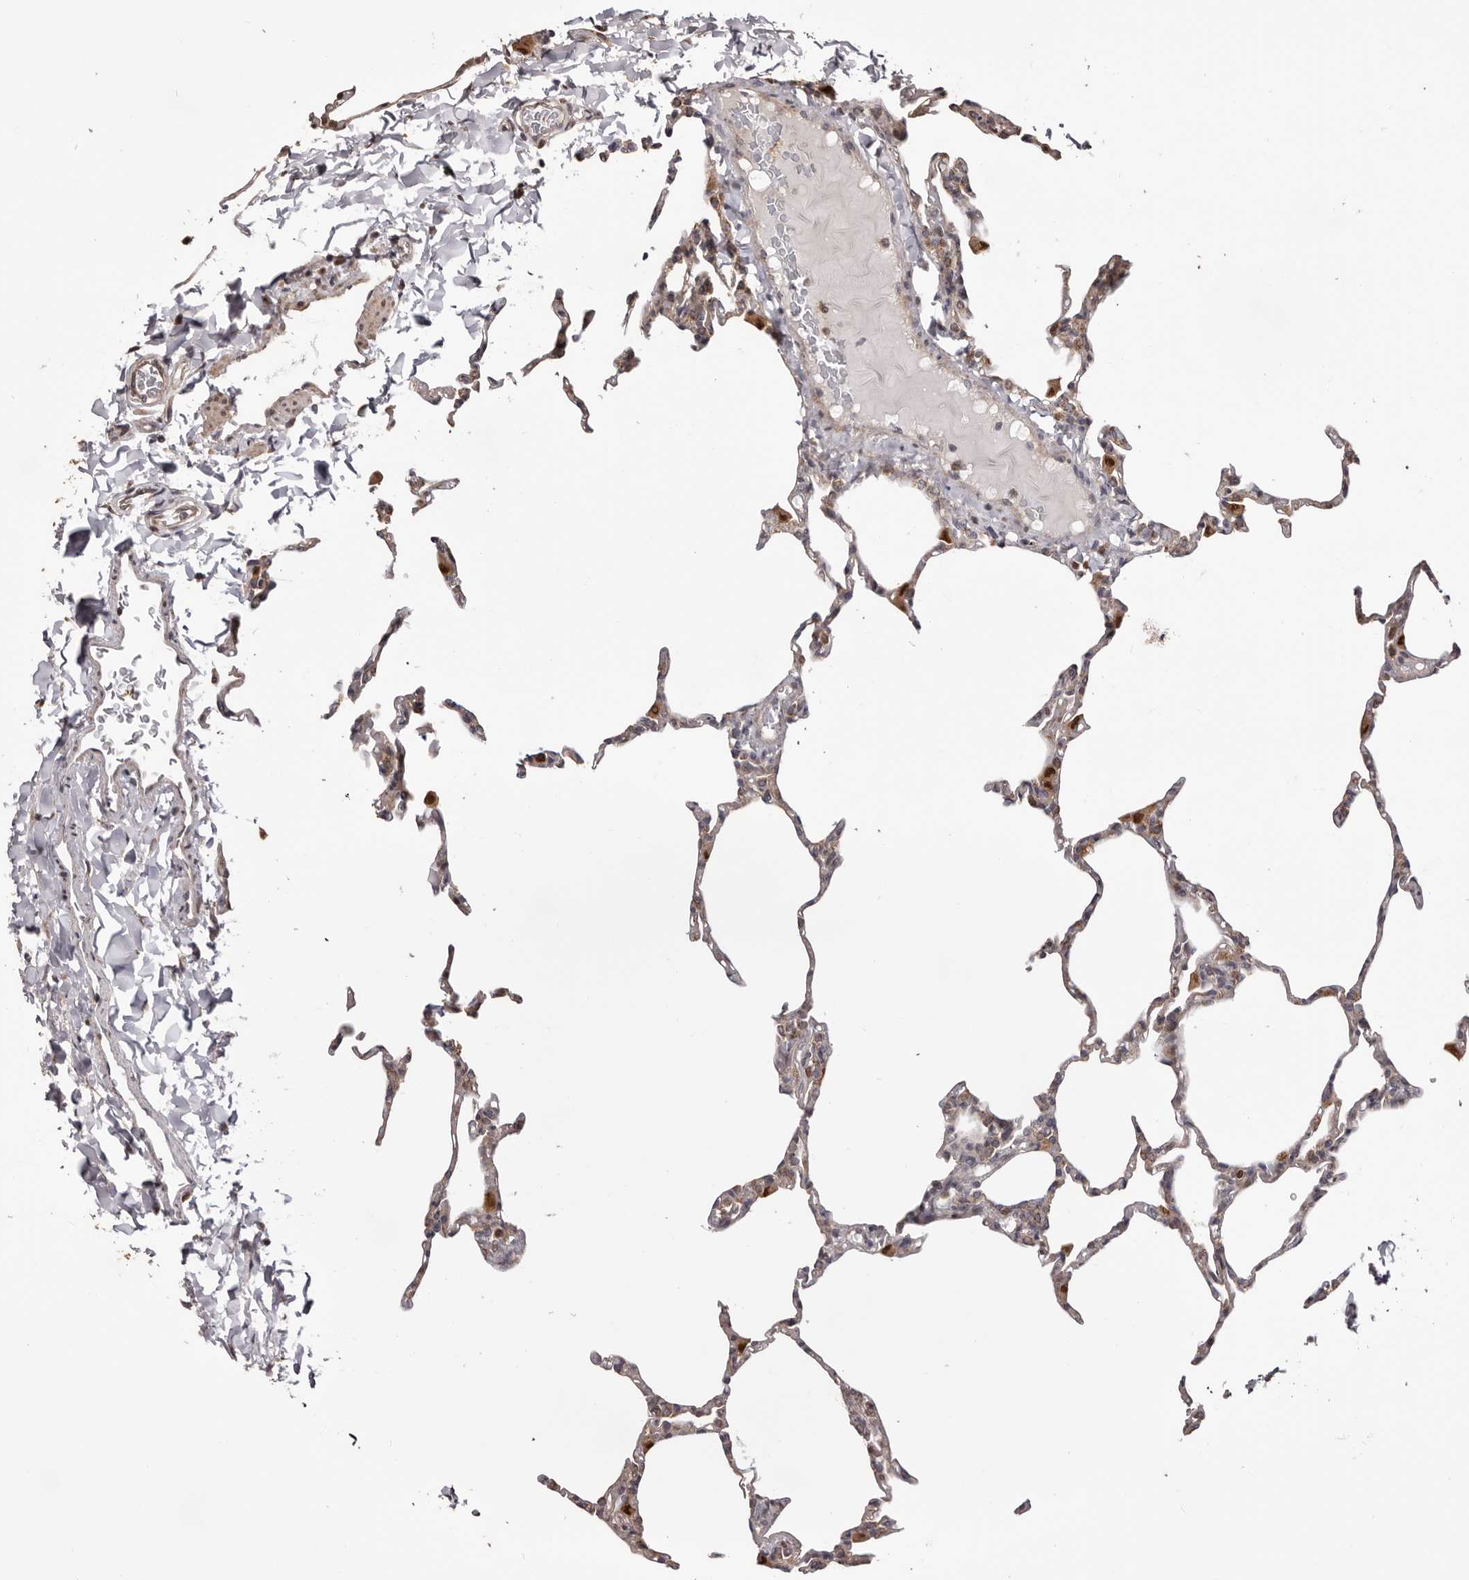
{"staining": {"intensity": "weak", "quantity": "<25%", "location": "cytoplasmic/membranous"}, "tissue": "lung", "cell_type": "Alveolar cells", "image_type": "normal", "snomed": [{"axis": "morphology", "description": "Normal tissue, NOS"}, {"axis": "topography", "description": "Lung"}], "caption": "Immunohistochemistry micrograph of unremarkable human lung stained for a protein (brown), which demonstrates no positivity in alveolar cells. The staining is performed using DAB (3,3'-diaminobenzidine) brown chromogen with nuclei counter-stained in using hematoxylin.", "gene": "ZCCHC7", "patient": {"sex": "male", "age": 20}}